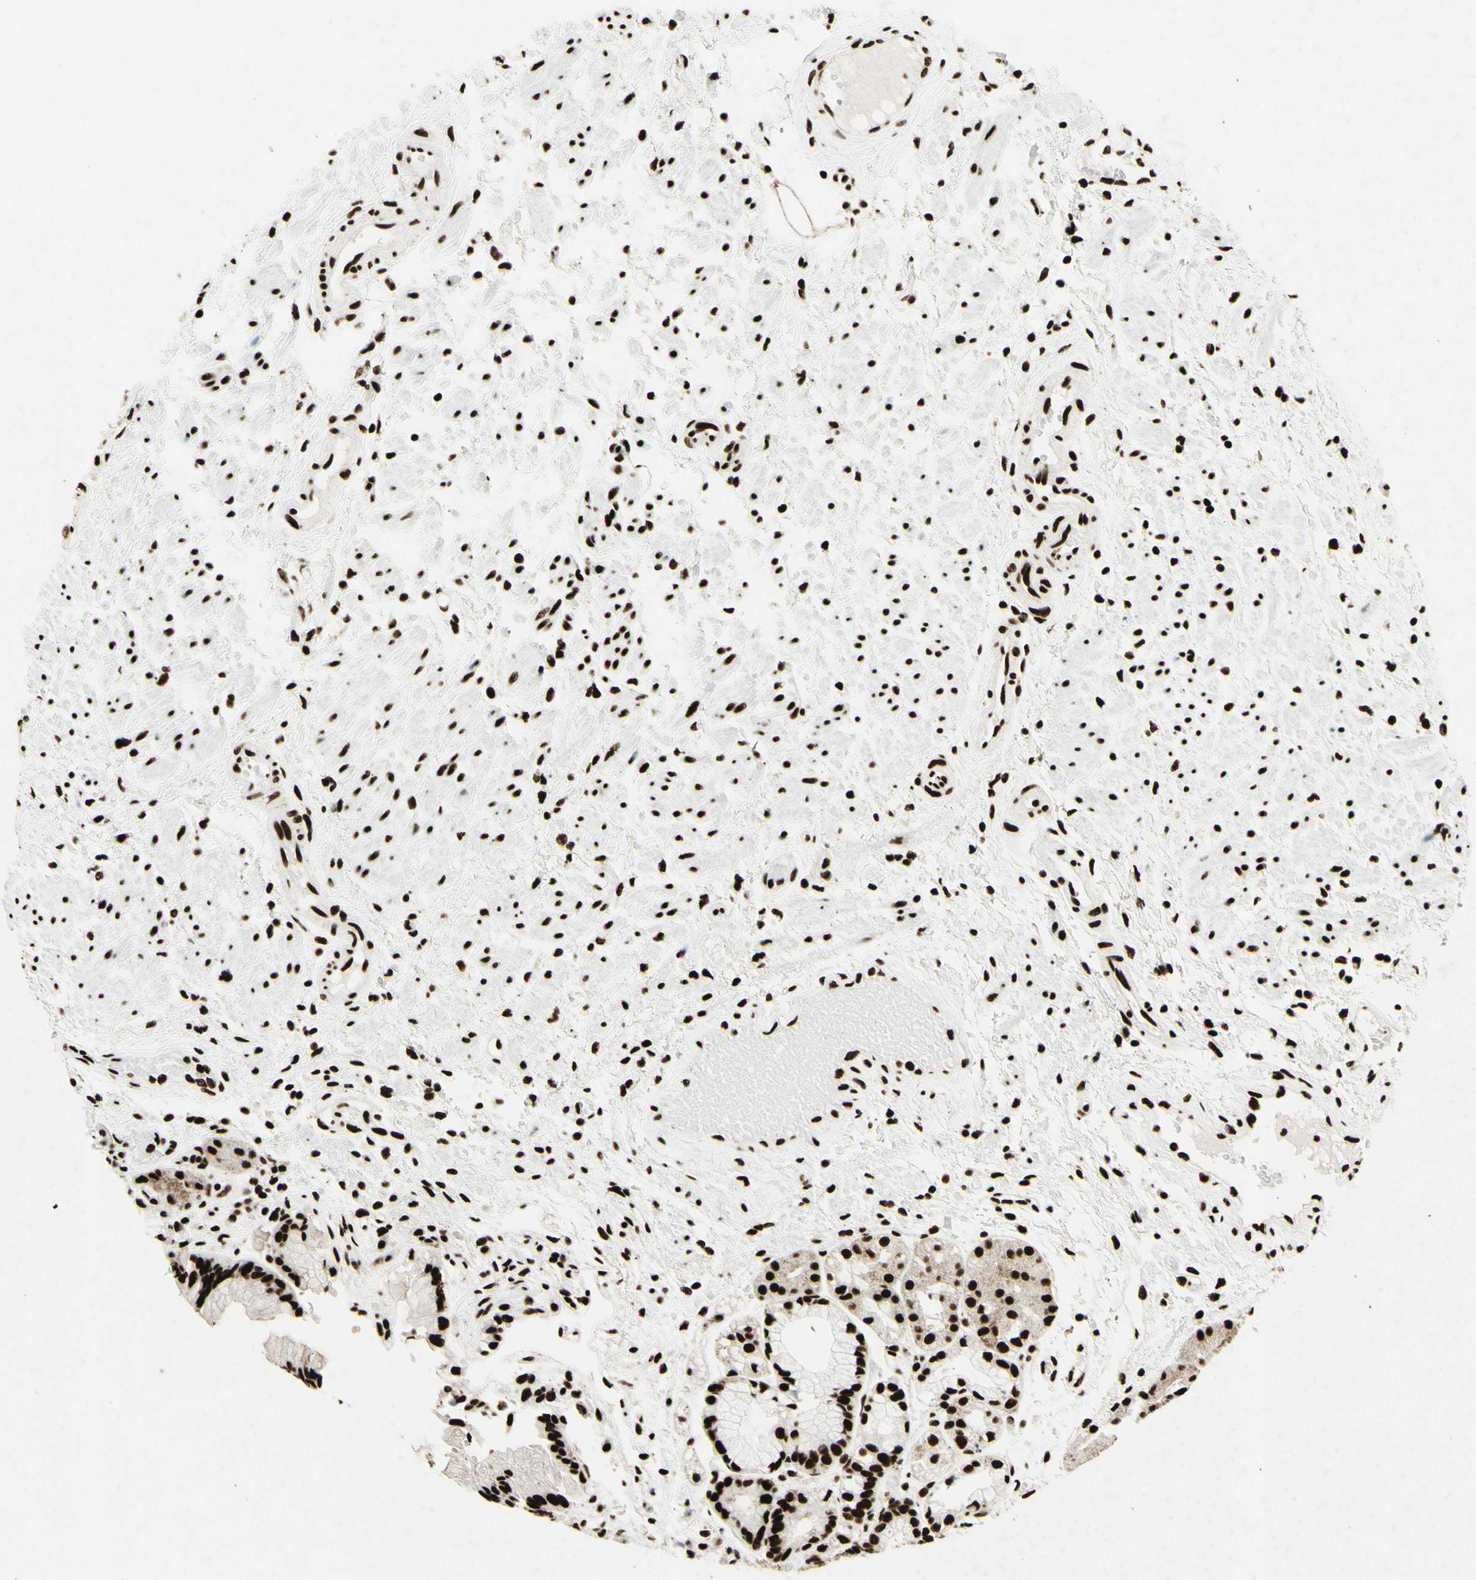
{"staining": {"intensity": "strong", "quantity": ">75%", "location": "cytoplasmic/membranous,nuclear"}, "tissue": "stomach", "cell_type": "Glandular cells", "image_type": "normal", "snomed": [{"axis": "morphology", "description": "Normal tissue, NOS"}, {"axis": "topography", "description": "Stomach, upper"}], "caption": "Strong cytoplasmic/membranous,nuclear protein positivity is appreciated in about >75% of glandular cells in stomach. (DAB (3,3'-diaminobenzidine) = brown stain, brightfield microscopy at high magnification).", "gene": "U2AF2", "patient": {"sex": "male", "age": 72}}